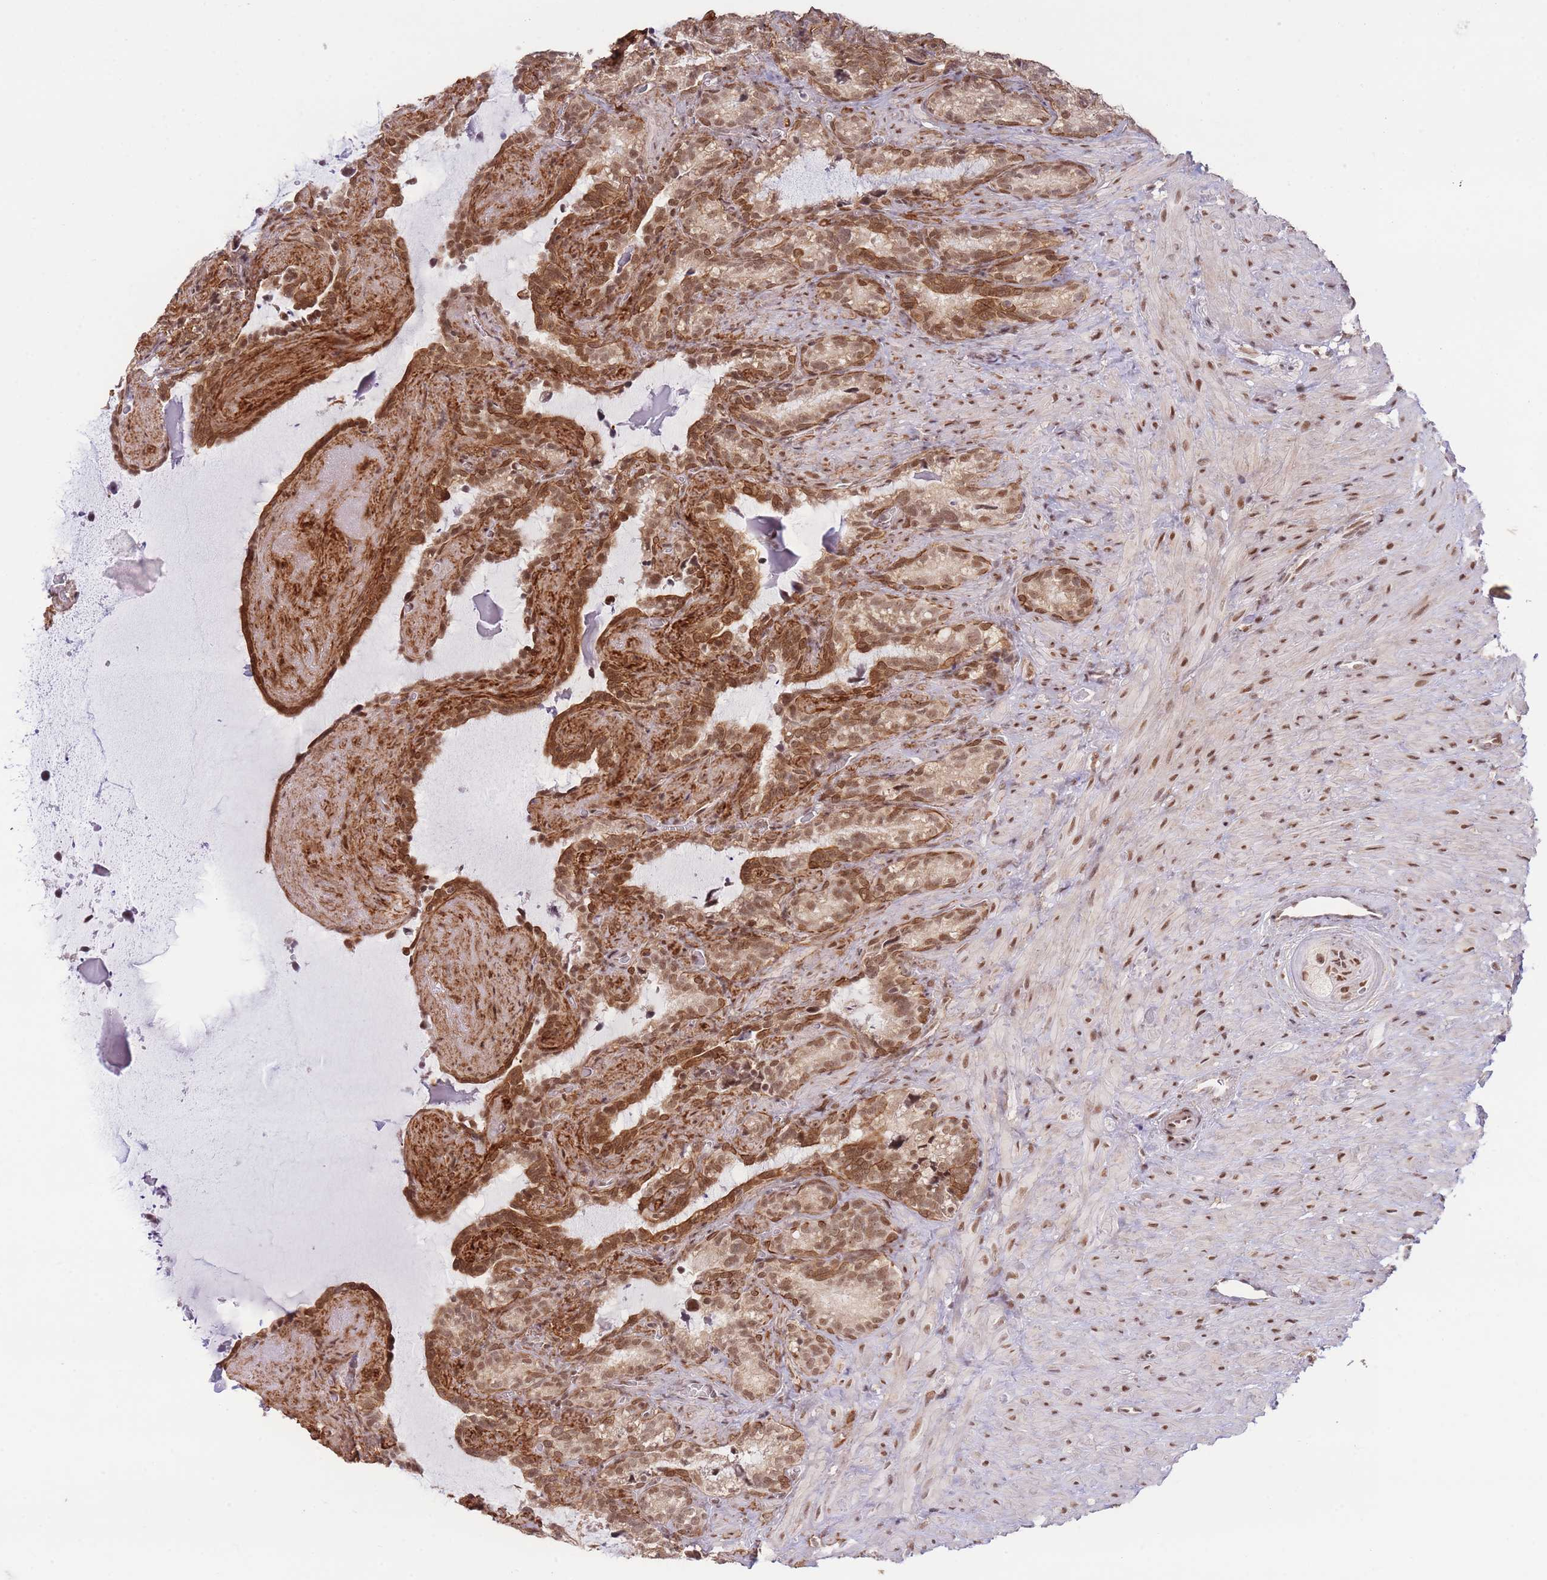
{"staining": {"intensity": "moderate", "quantity": ">75%", "location": "cytoplasmic/membranous,nuclear"}, "tissue": "seminal vesicle", "cell_type": "Glandular cells", "image_type": "normal", "snomed": [{"axis": "morphology", "description": "Normal tissue, NOS"}, {"axis": "topography", "description": "Prostate"}, {"axis": "topography", "description": "Seminal veicle"}], "caption": "Protein positivity by immunohistochemistry (IHC) reveals moderate cytoplasmic/membranous,nuclear staining in approximately >75% of glandular cells in normal seminal vesicle.", "gene": "CARD8", "patient": {"sex": "male", "age": 58}}